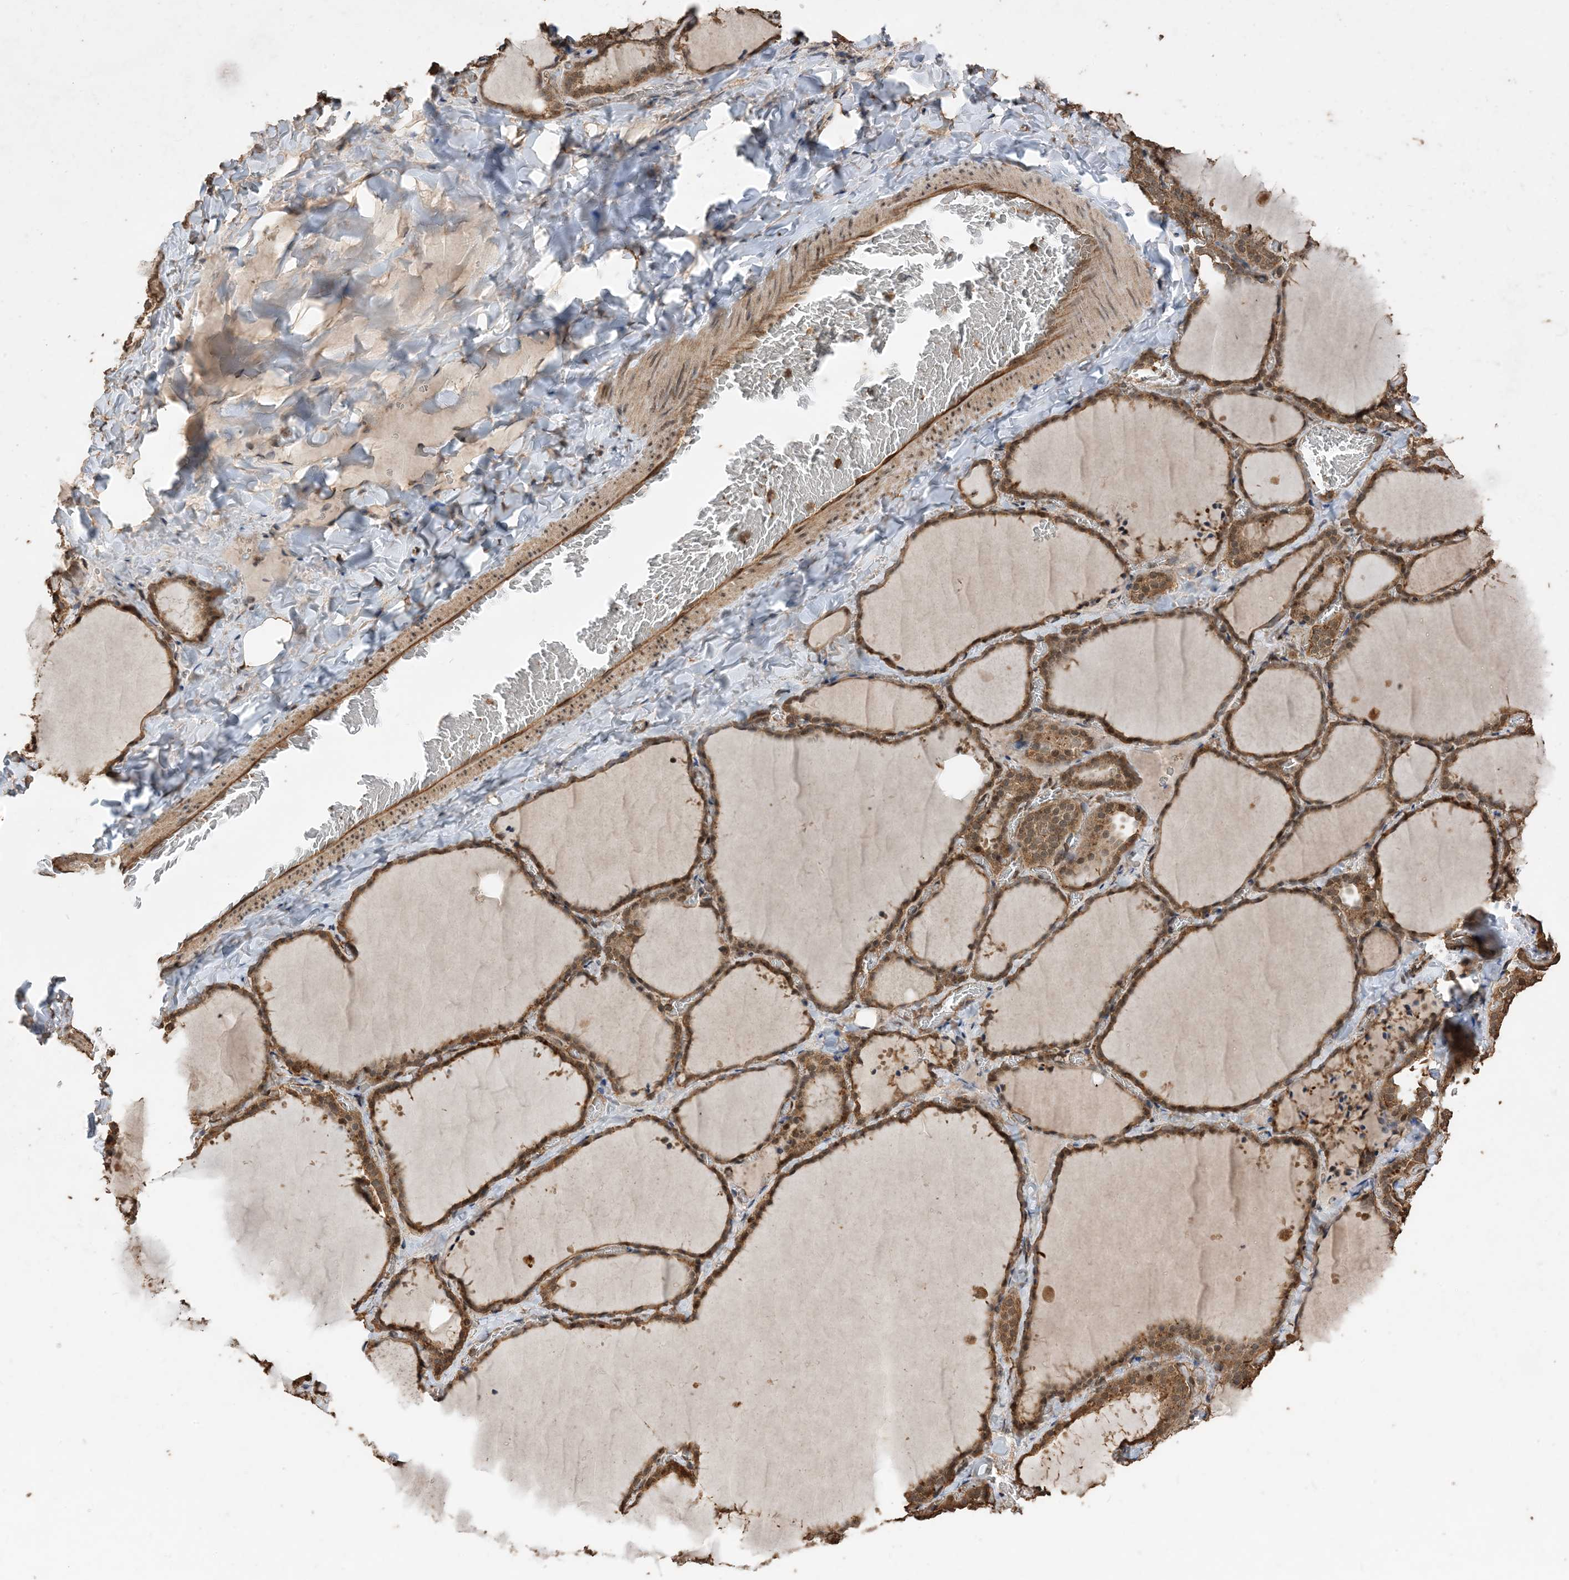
{"staining": {"intensity": "moderate", "quantity": ">75%", "location": "cytoplasmic/membranous,nuclear"}, "tissue": "thyroid gland", "cell_type": "Glandular cells", "image_type": "normal", "snomed": [{"axis": "morphology", "description": "Normal tissue, NOS"}, {"axis": "topography", "description": "Thyroid gland"}], "caption": "Immunohistochemical staining of benign human thyroid gland reveals medium levels of moderate cytoplasmic/membranous,nuclear staining in about >75% of glandular cells.", "gene": "ZKSCAN5", "patient": {"sex": "female", "age": 22}}